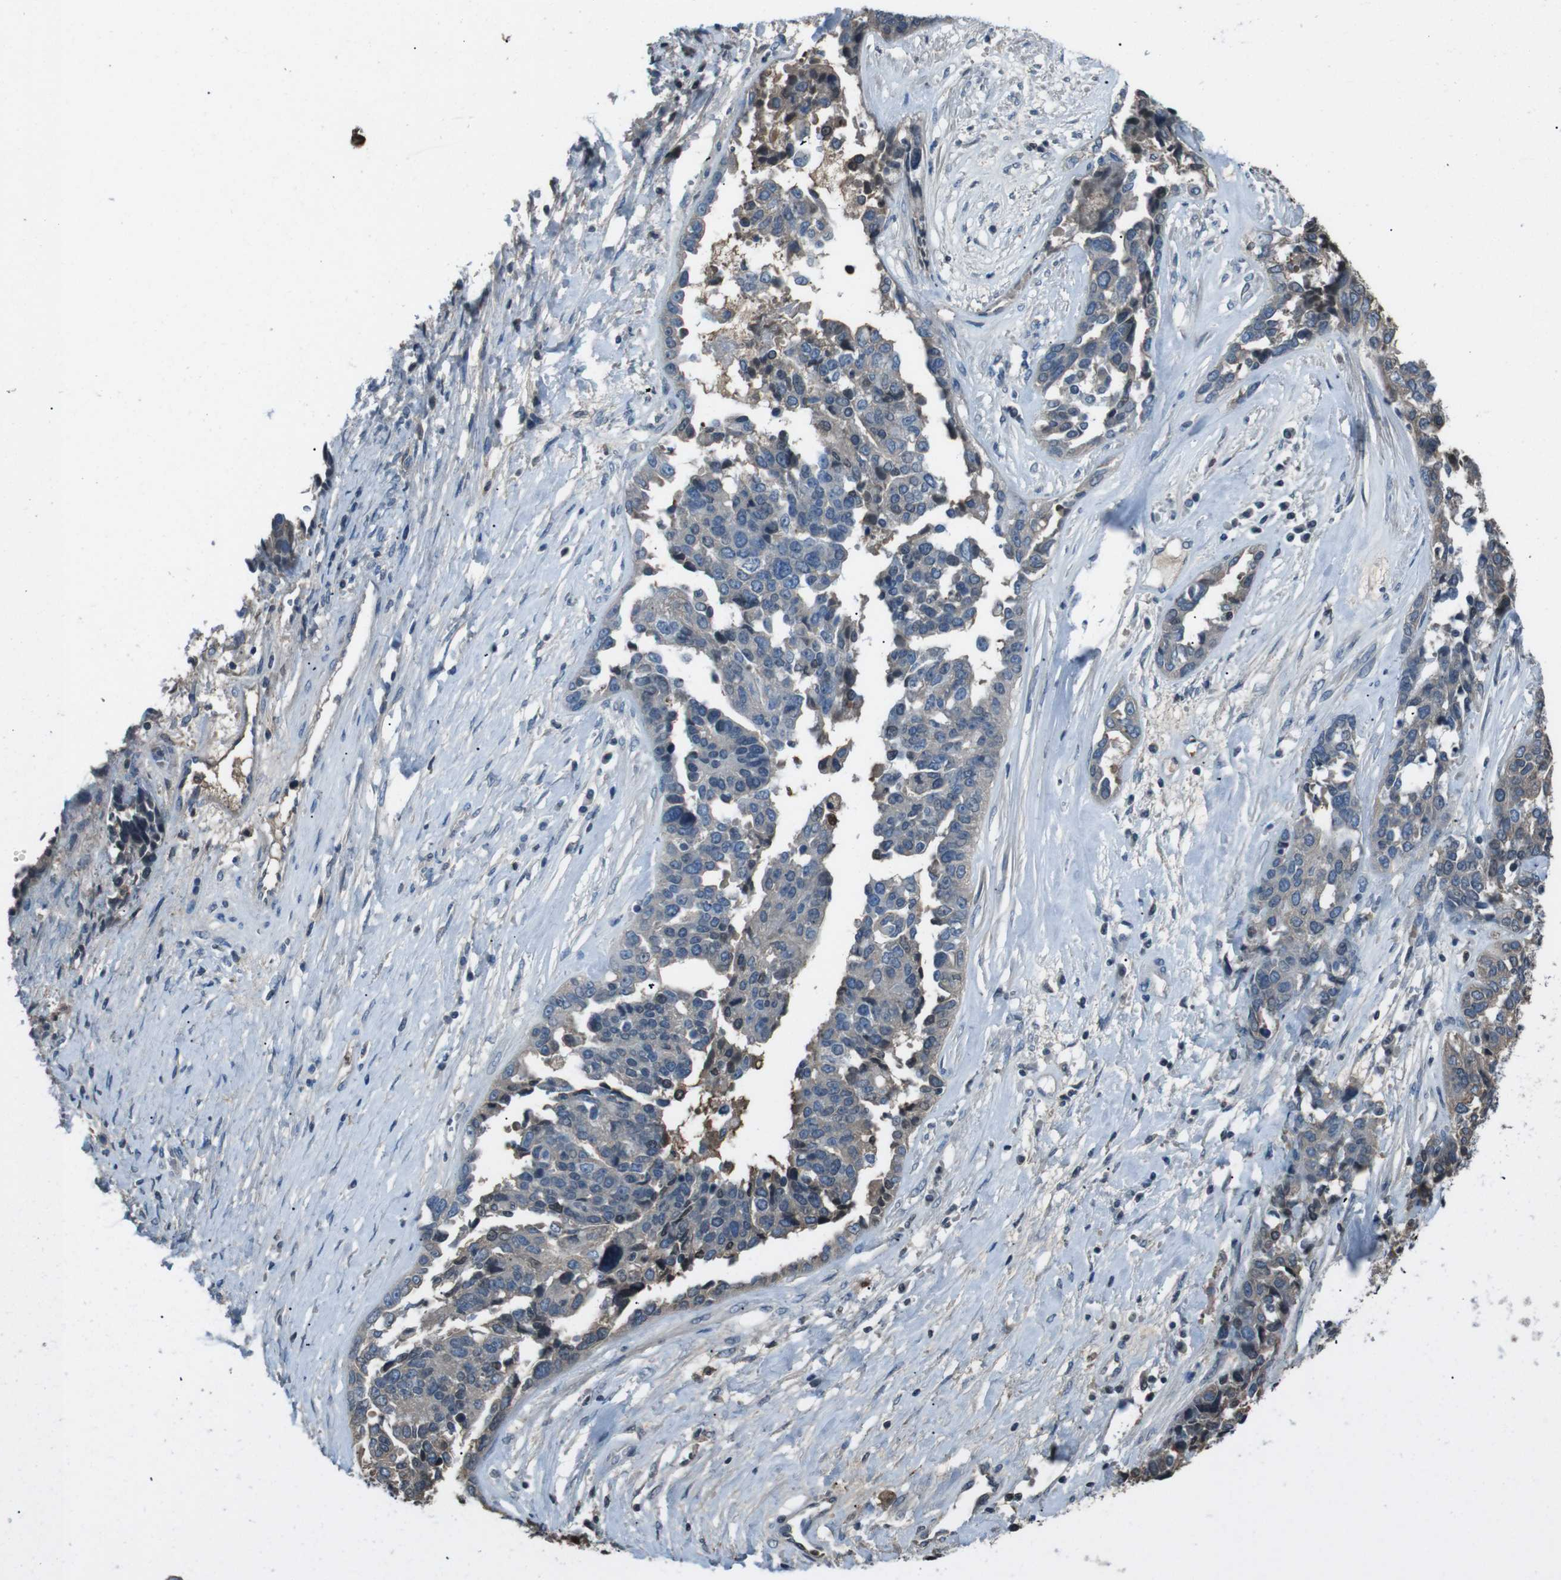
{"staining": {"intensity": "weak", "quantity": "25%-75%", "location": "cytoplasmic/membranous"}, "tissue": "ovarian cancer", "cell_type": "Tumor cells", "image_type": "cancer", "snomed": [{"axis": "morphology", "description": "Cystadenocarcinoma, serous, NOS"}, {"axis": "topography", "description": "Ovary"}], "caption": "Human ovarian cancer stained with a protein marker demonstrates weak staining in tumor cells.", "gene": "UGT1A6", "patient": {"sex": "female", "age": 44}}